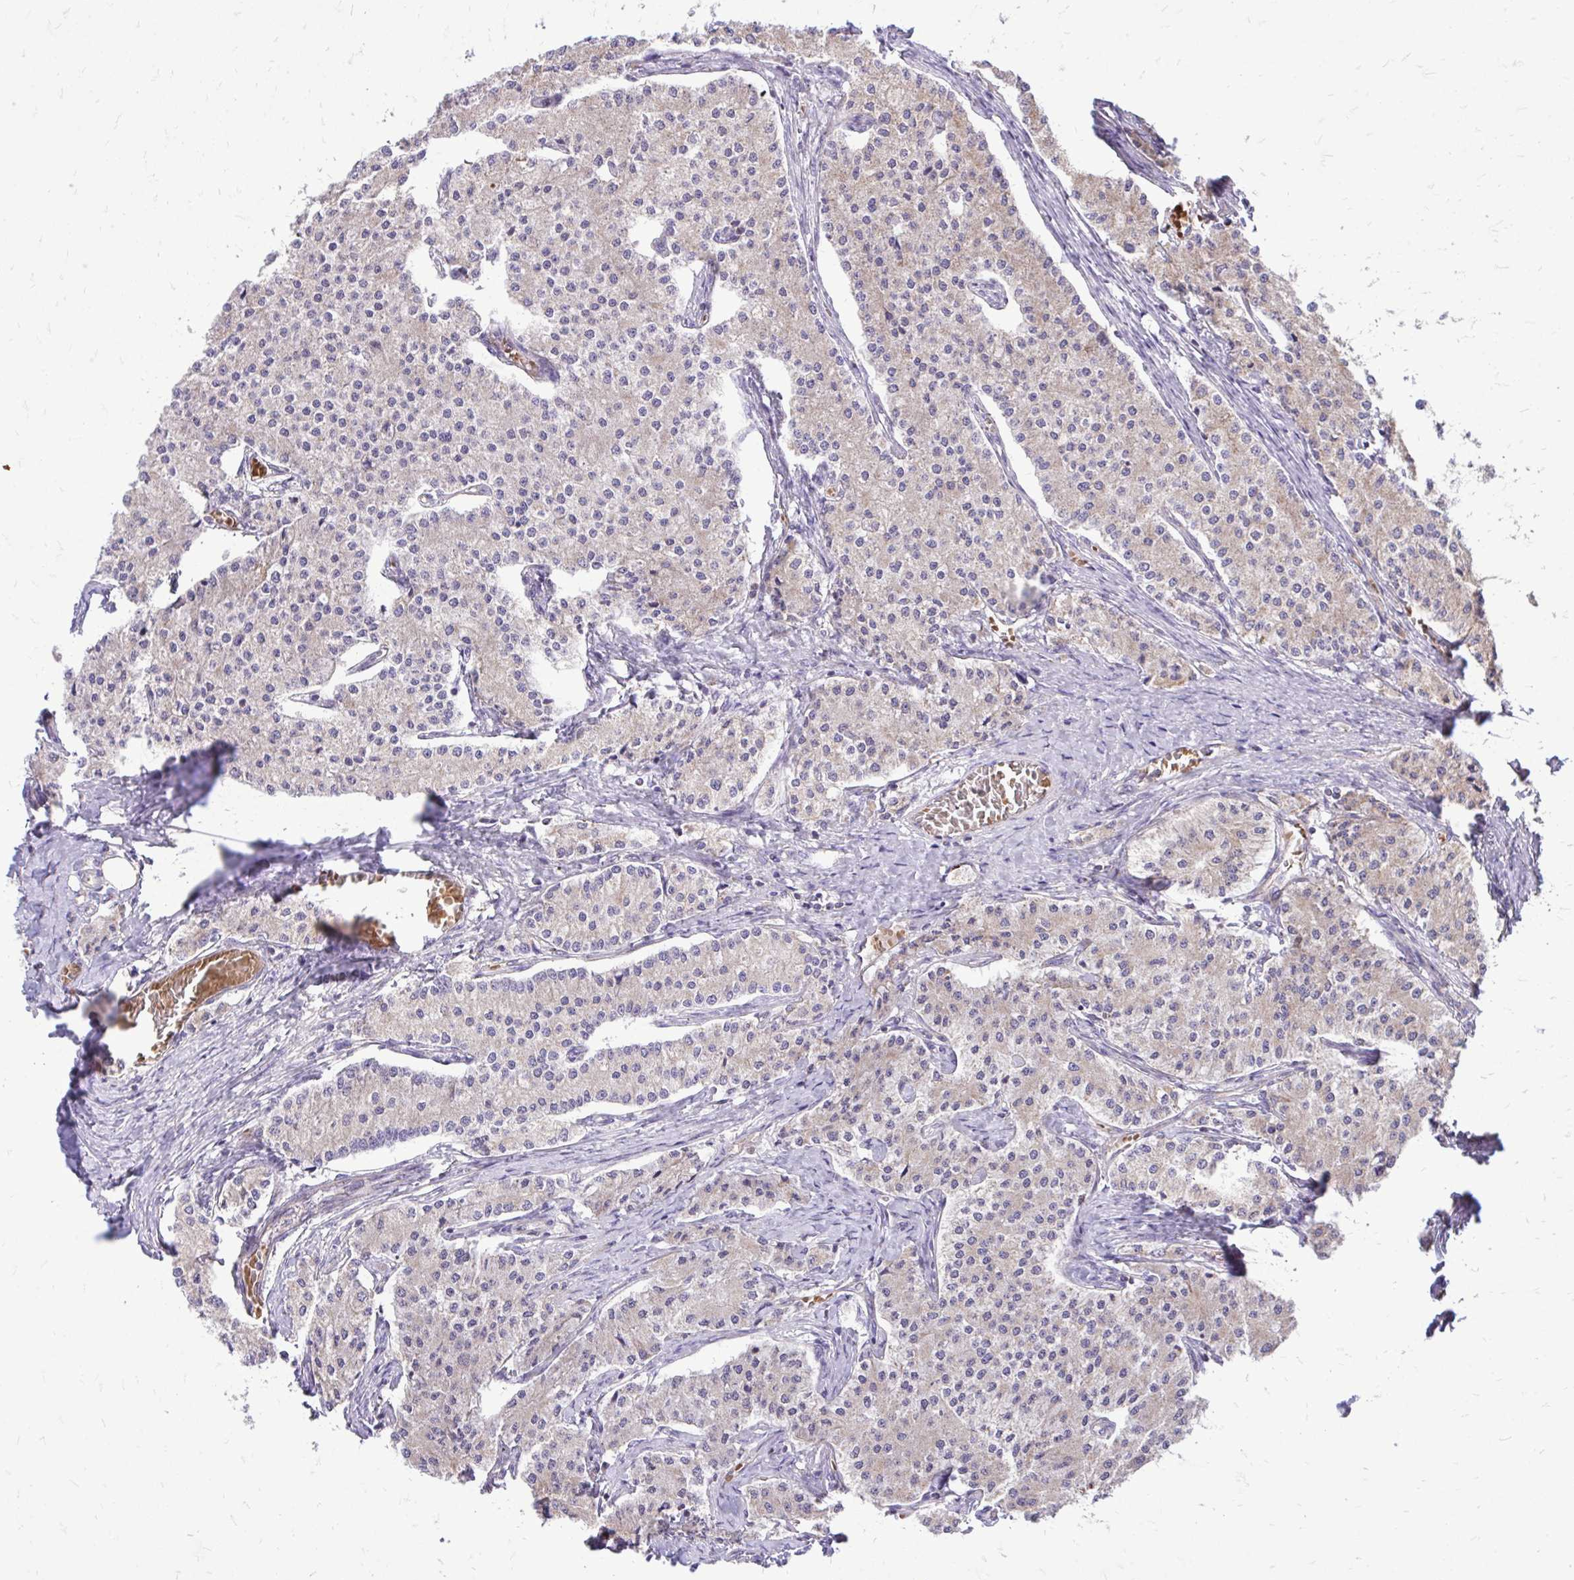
{"staining": {"intensity": "negative", "quantity": "none", "location": "none"}, "tissue": "carcinoid", "cell_type": "Tumor cells", "image_type": "cancer", "snomed": [{"axis": "morphology", "description": "Carcinoid, malignant, NOS"}, {"axis": "topography", "description": "Colon"}], "caption": "Human carcinoid stained for a protein using immunohistochemistry (IHC) displays no staining in tumor cells.", "gene": "UBE2C", "patient": {"sex": "female", "age": 52}}